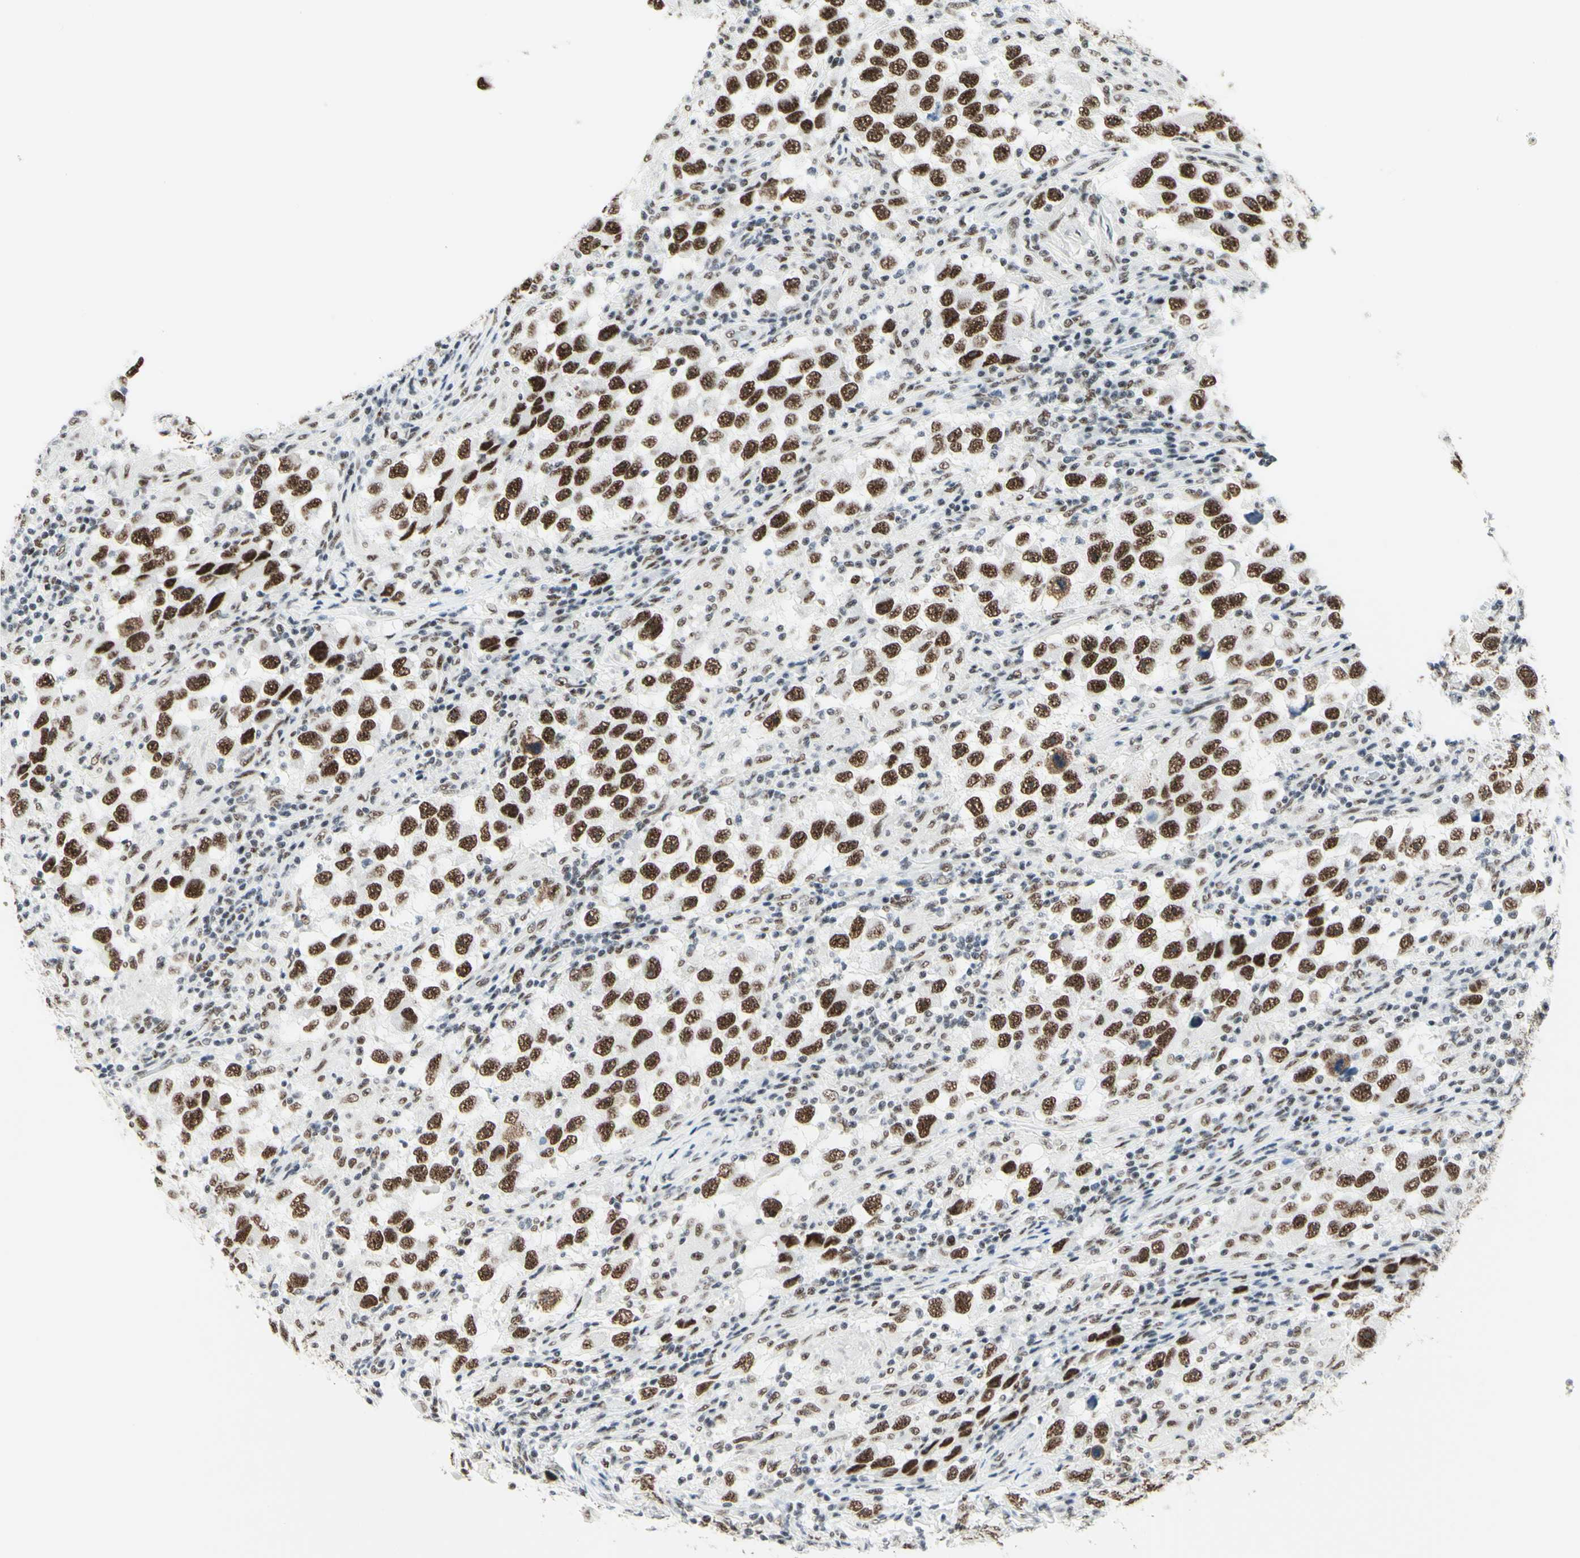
{"staining": {"intensity": "strong", "quantity": ">75%", "location": "nuclear"}, "tissue": "testis cancer", "cell_type": "Tumor cells", "image_type": "cancer", "snomed": [{"axis": "morphology", "description": "Carcinoma, Embryonal, NOS"}, {"axis": "topography", "description": "Testis"}], "caption": "Tumor cells exhibit high levels of strong nuclear staining in approximately >75% of cells in testis embryonal carcinoma.", "gene": "WTAP", "patient": {"sex": "male", "age": 21}}